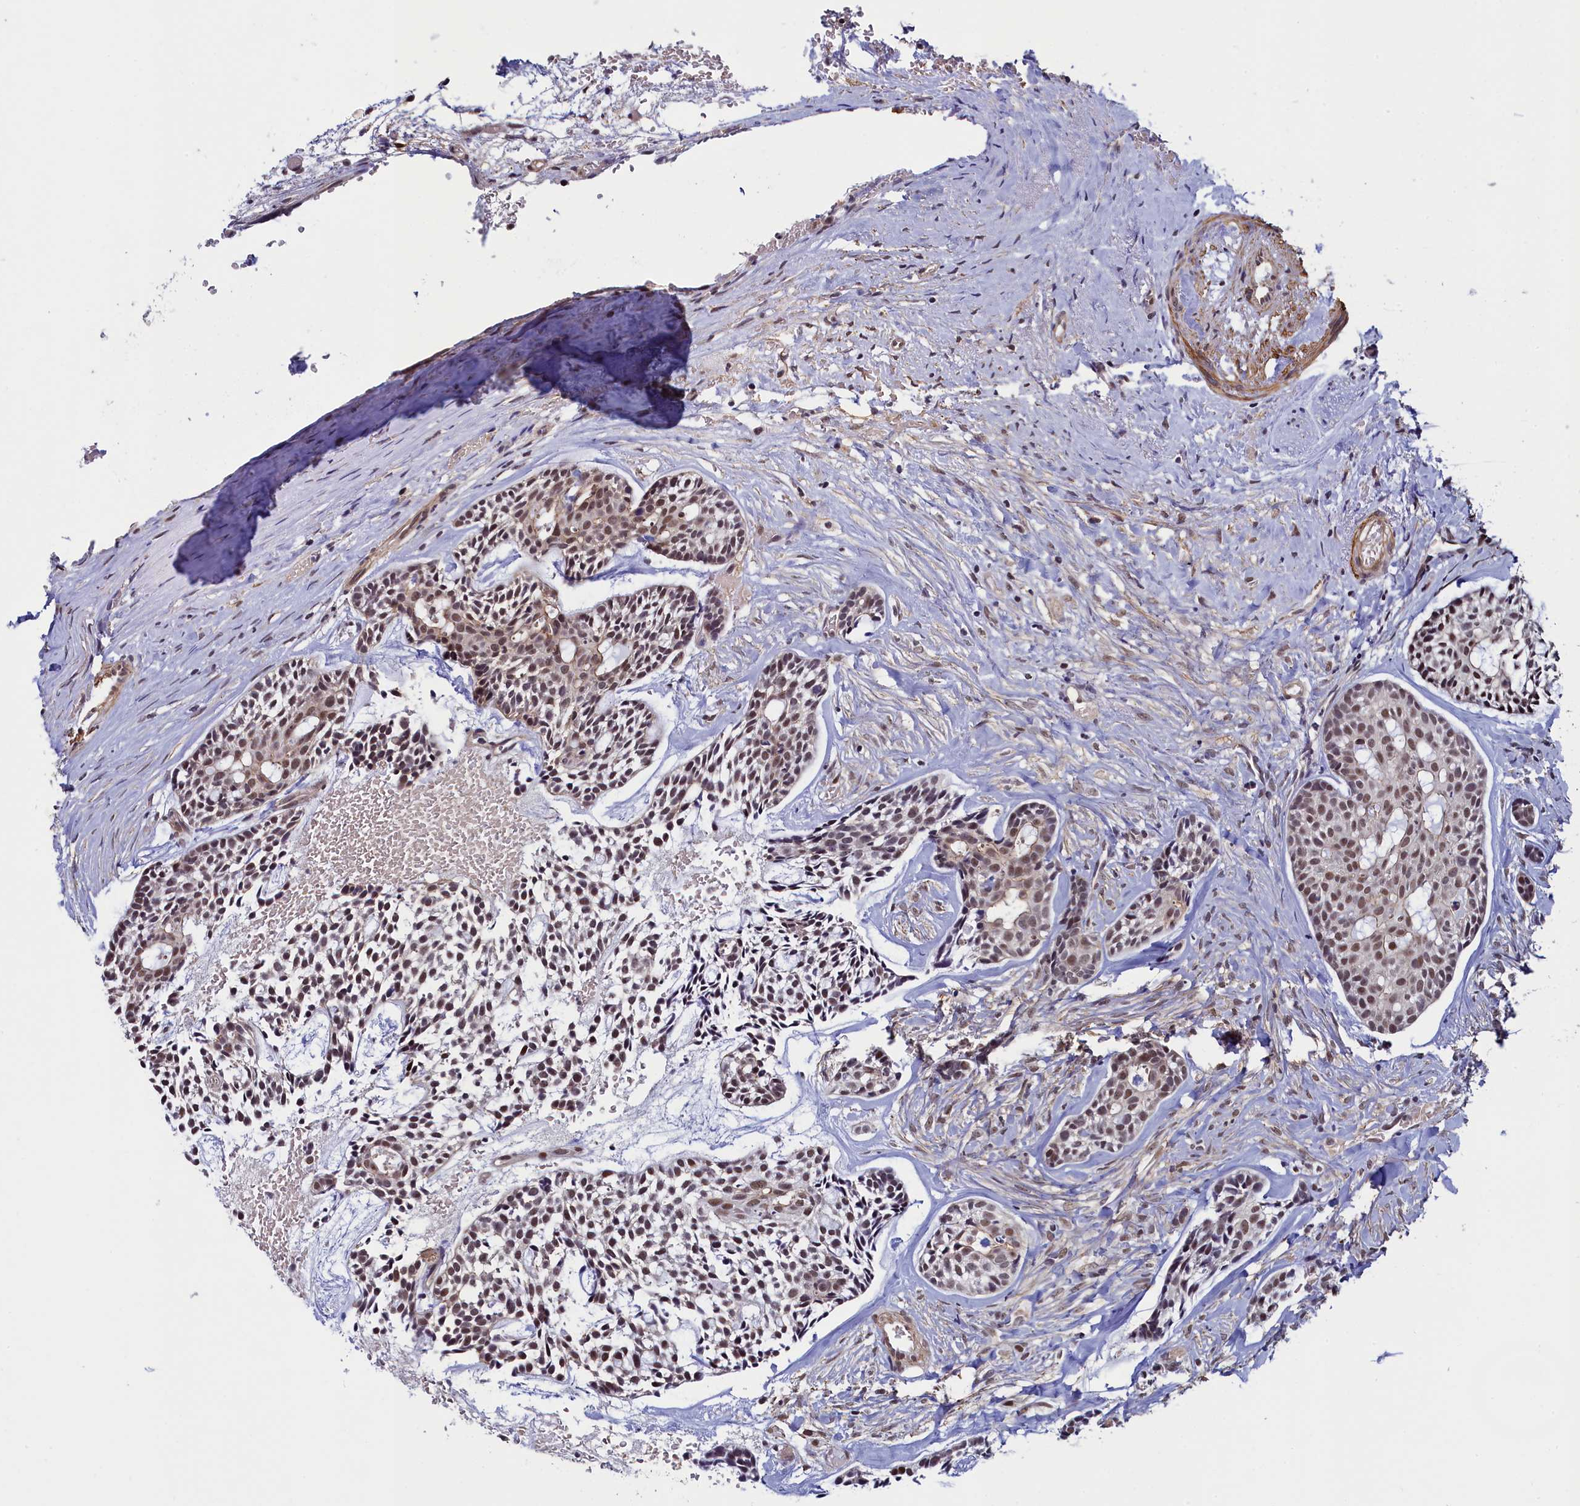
{"staining": {"intensity": "moderate", "quantity": ">75%", "location": "nuclear"}, "tissue": "head and neck cancer", "cell_type": "Tumor cells", "image_type": "cancer", "snomed": [{"axis": "morphology", "description": "Adenocarcinoma, NOS"}, {"axis": "topography", "description": "Subcutis"}, {"axis": "topography", "description": "Head-Neck"}], "caption": "This photomicrograph demonstrates IHC staining of human adenocarcinoma (head and neck), with medium moderate nuclear positivity in approximately >75% of tumor cells.", "gene": "INTS14", "patient": {"sex": "female", "age": 73}}